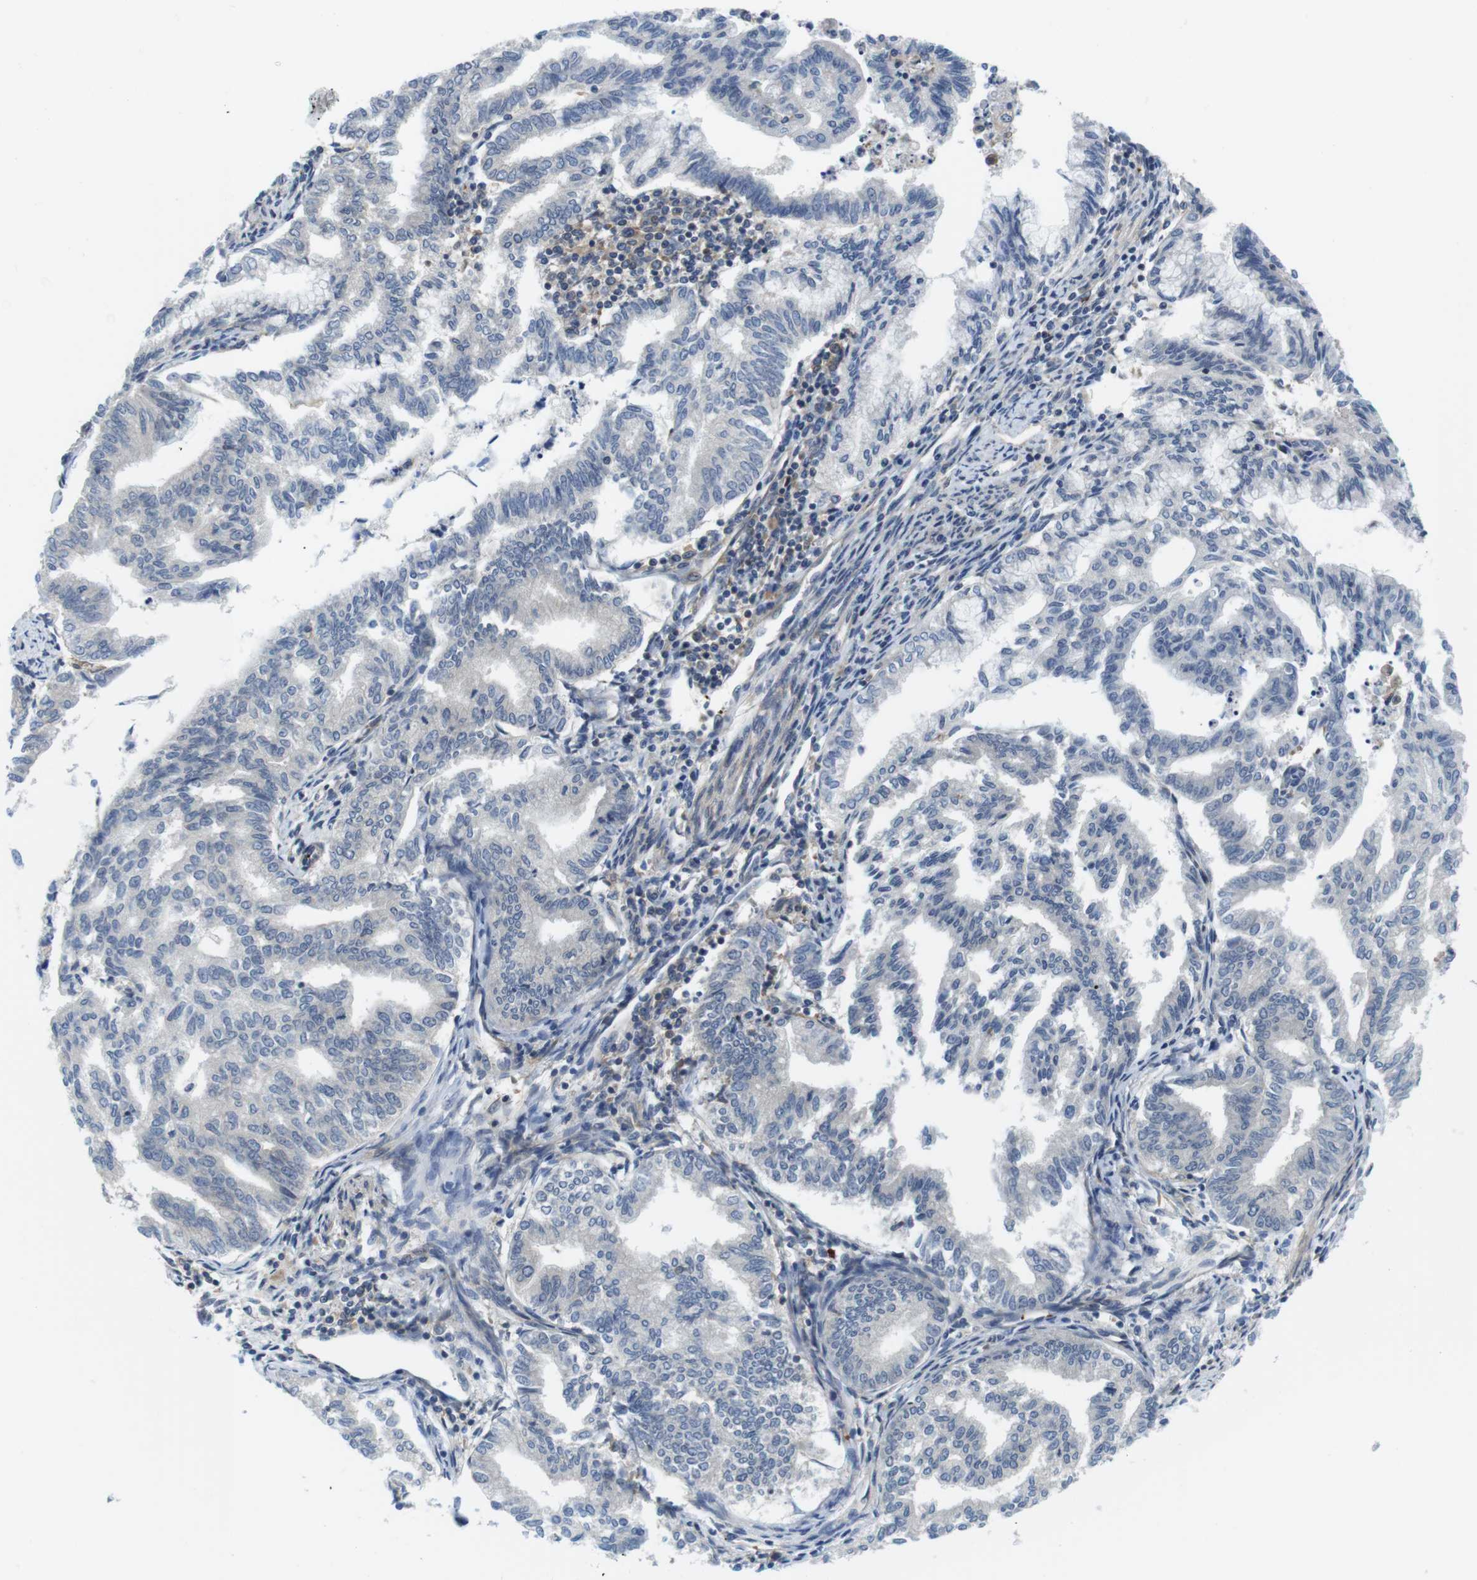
{"staining": {"intensity": "negative", "quantity": "none", "location": "none"}, "tissue": "endometrial cancer", "cell_type": "Tumor cells", "image_type": "cancer", "snomed": [{"axis": "morphology", "description": "Adenocarcinoma, NOS"}, {"axis": "topography", "description": "Endometrium"}], "caption": "The immunohistochemistry (IHC) histopathology image has no significant positivity in tumor cells of endometrial cancer (adenocarcinoma) tissue.", "gene": "HERPUD2", "patient": {"sex": "female", "age": 79}}